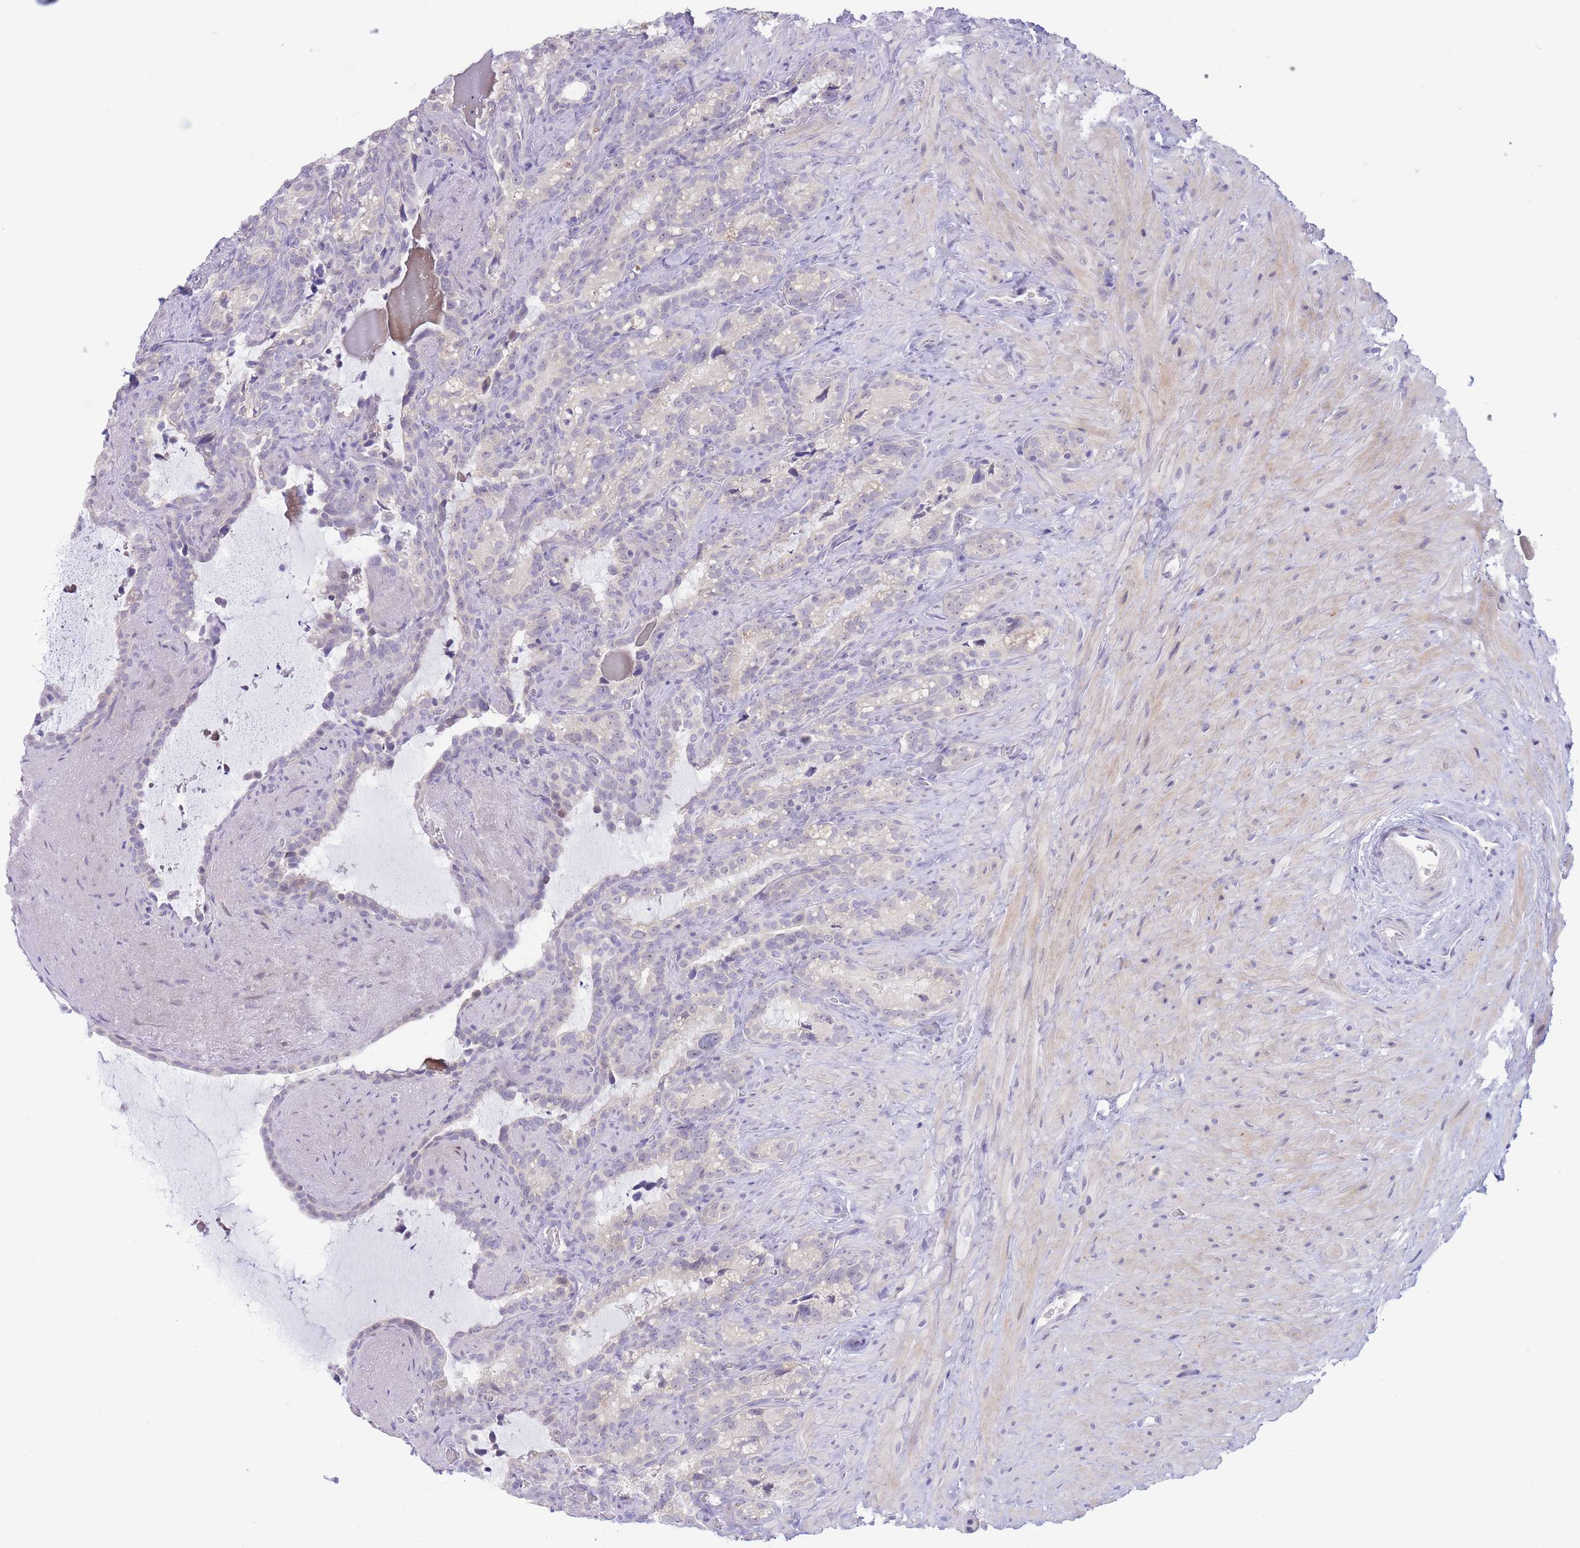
{"staining": {"intensity": "negative", "quantity": "none", "location": "none"}, "tissue": "seminal vesicle", "cell_type": "Glandular cells", "image_type": "normal", "snomed": [{"axis": "morphology", "description": "Normal tissue, NOS"}, {"axis": "topography", "description": "Prostate"}, {"axis": "topography", "description": "Seminal veicle"}], "caption": "Immunohistochemistry micrograph of unremarkable human seminal vesicle stained for a protein (brown), which demonstrates no expression in glandular cells.", "gene": "FBXO46", "patient": {"sex": "male", "age": 58}}